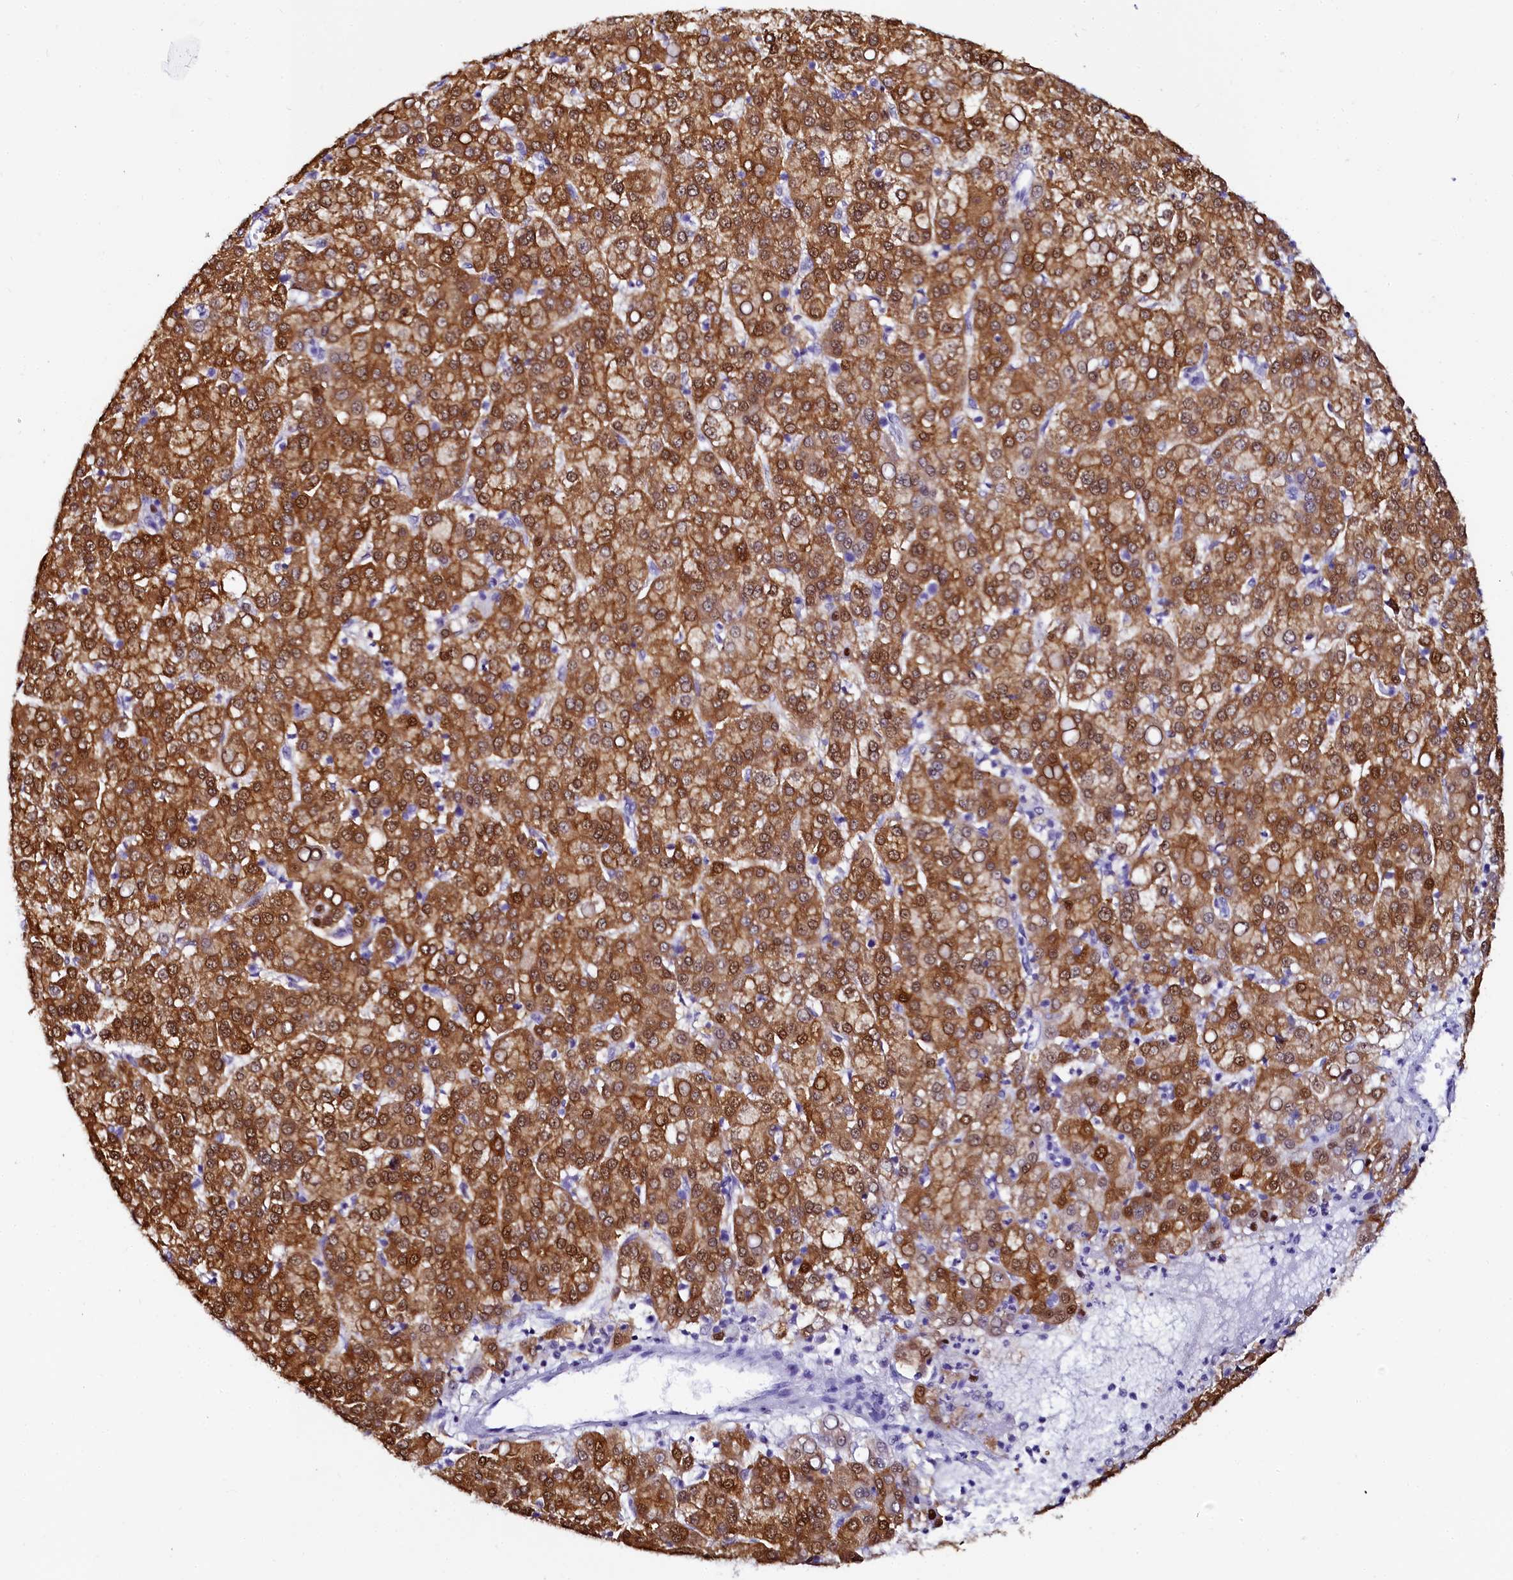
{"staining": {"intensity": "moderate", "quantity": ">75%", "location": "cytoplasmic/membranous,nuclear"}, "tissue": "liver cancer", "cell_type": "Tumor cells", "image_type": "cancer", "snomed": [{"axis": "morphology", "description": "Carcinoma, Hepatocellular, NOS"}, {"axis": "topography", "description": "Liver"}], "caption": "Protein staining by immunohistochemistry (IHC) exhibits moderate cytoplasmic/membranous and nuclear staining in approximately >75% of tumor cells in liver cancer. The staining was performed using DAB (3,3'-diaminobenzidine) to visualize the protein expression in brown, while the nuclei were stained in blue with hematoxylin (Magnification: 20x).", "gene": "SORD", "patient": {"sex": "female", "age": 58}}